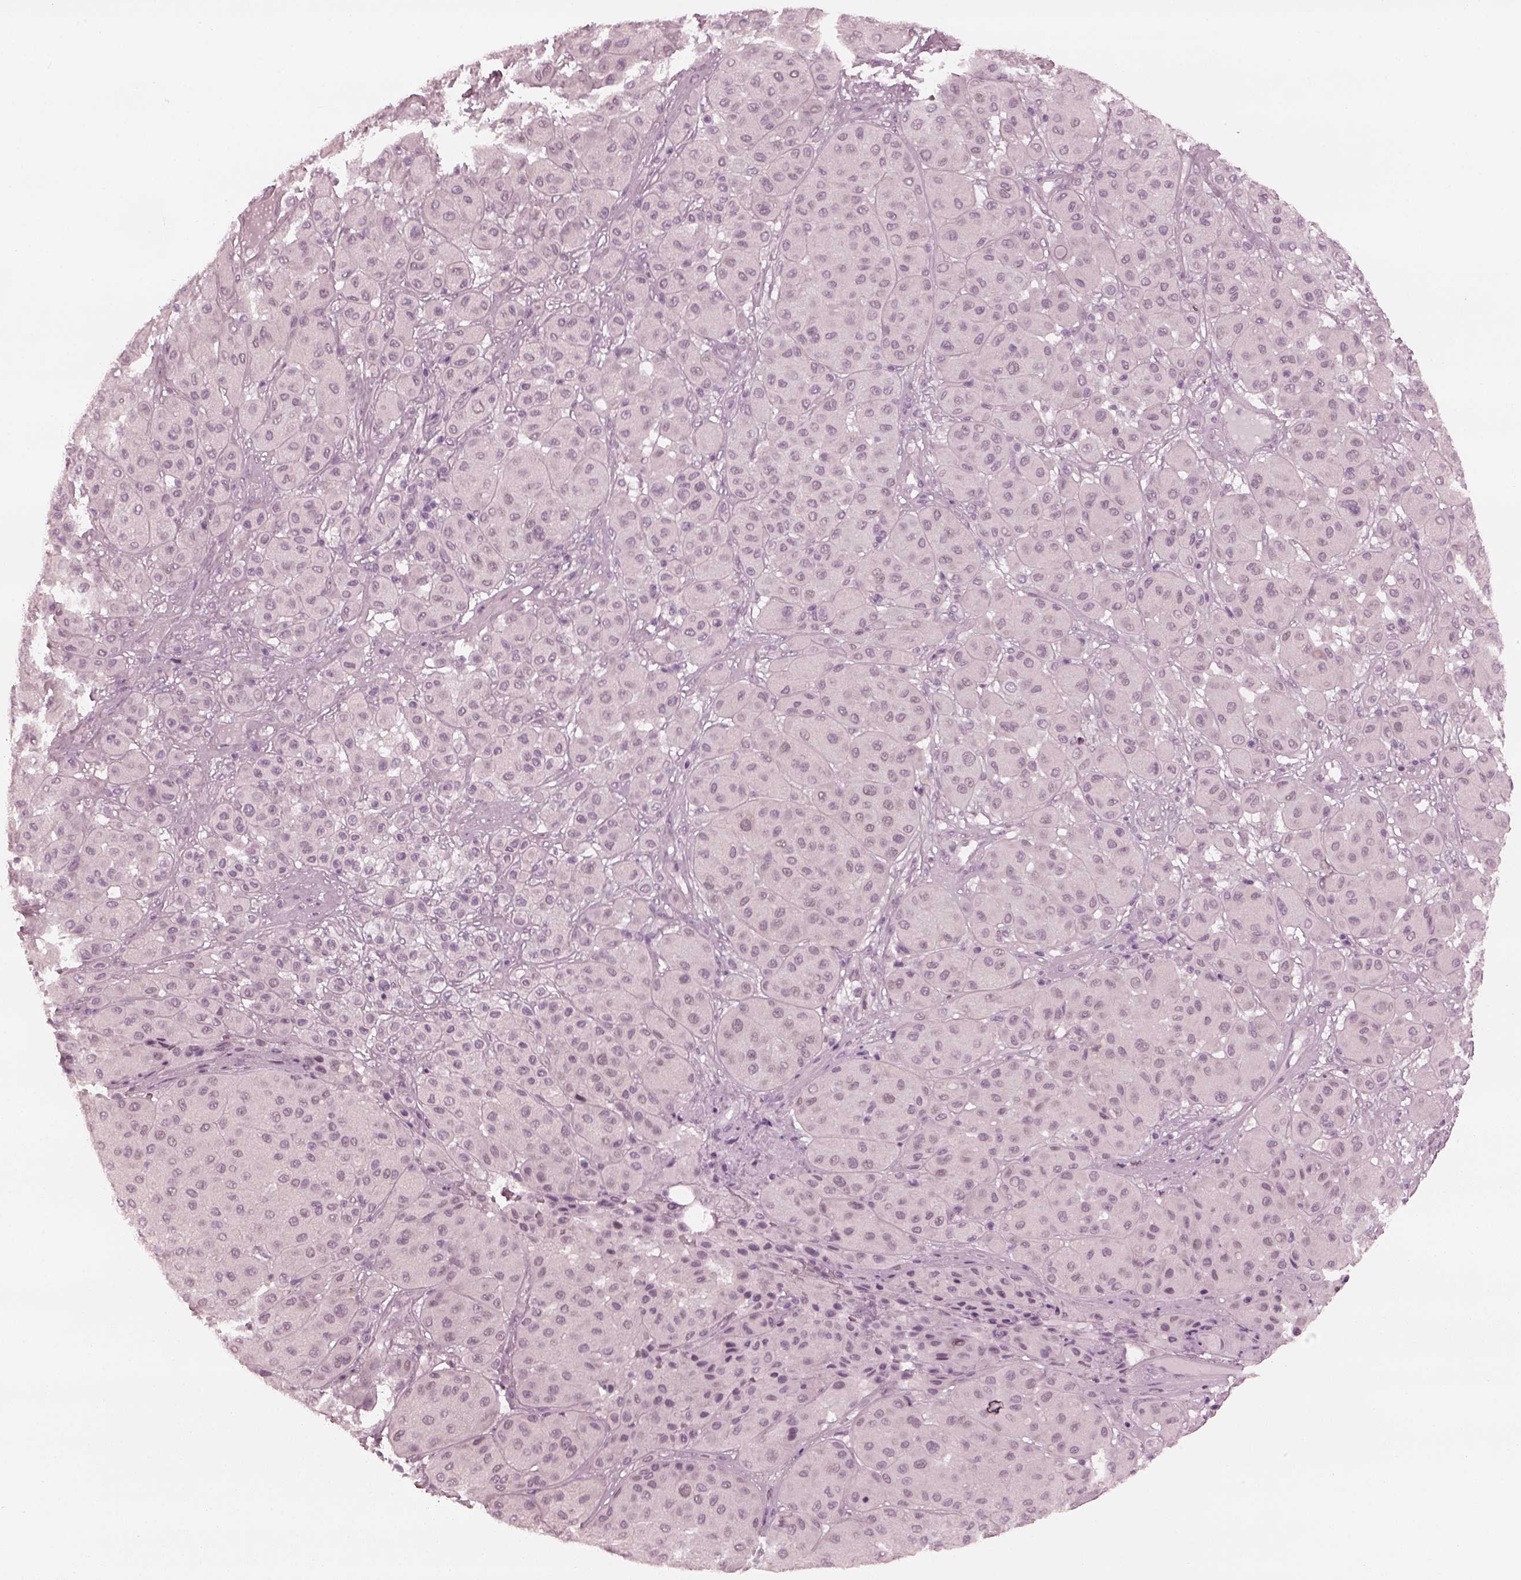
{"staining": {"intensity": "negative", "quantity": "none", "location": "none"}, "tissue": "melanoma", "cell_type": "Tumor cells", "image_type": "cancer", "snomed": [{"axis": "morphology", "description": "Malignant melanoma, Metastatic site"}, {"axis": "topography", "description": "Smooth muscle"}], "caption": "IHC histopathology image of melanoma stained for a protein (brown), which shows no expression in tumor cells.", "gene": "CCDC170", "patient": {"sex": "male", "age": 41}}